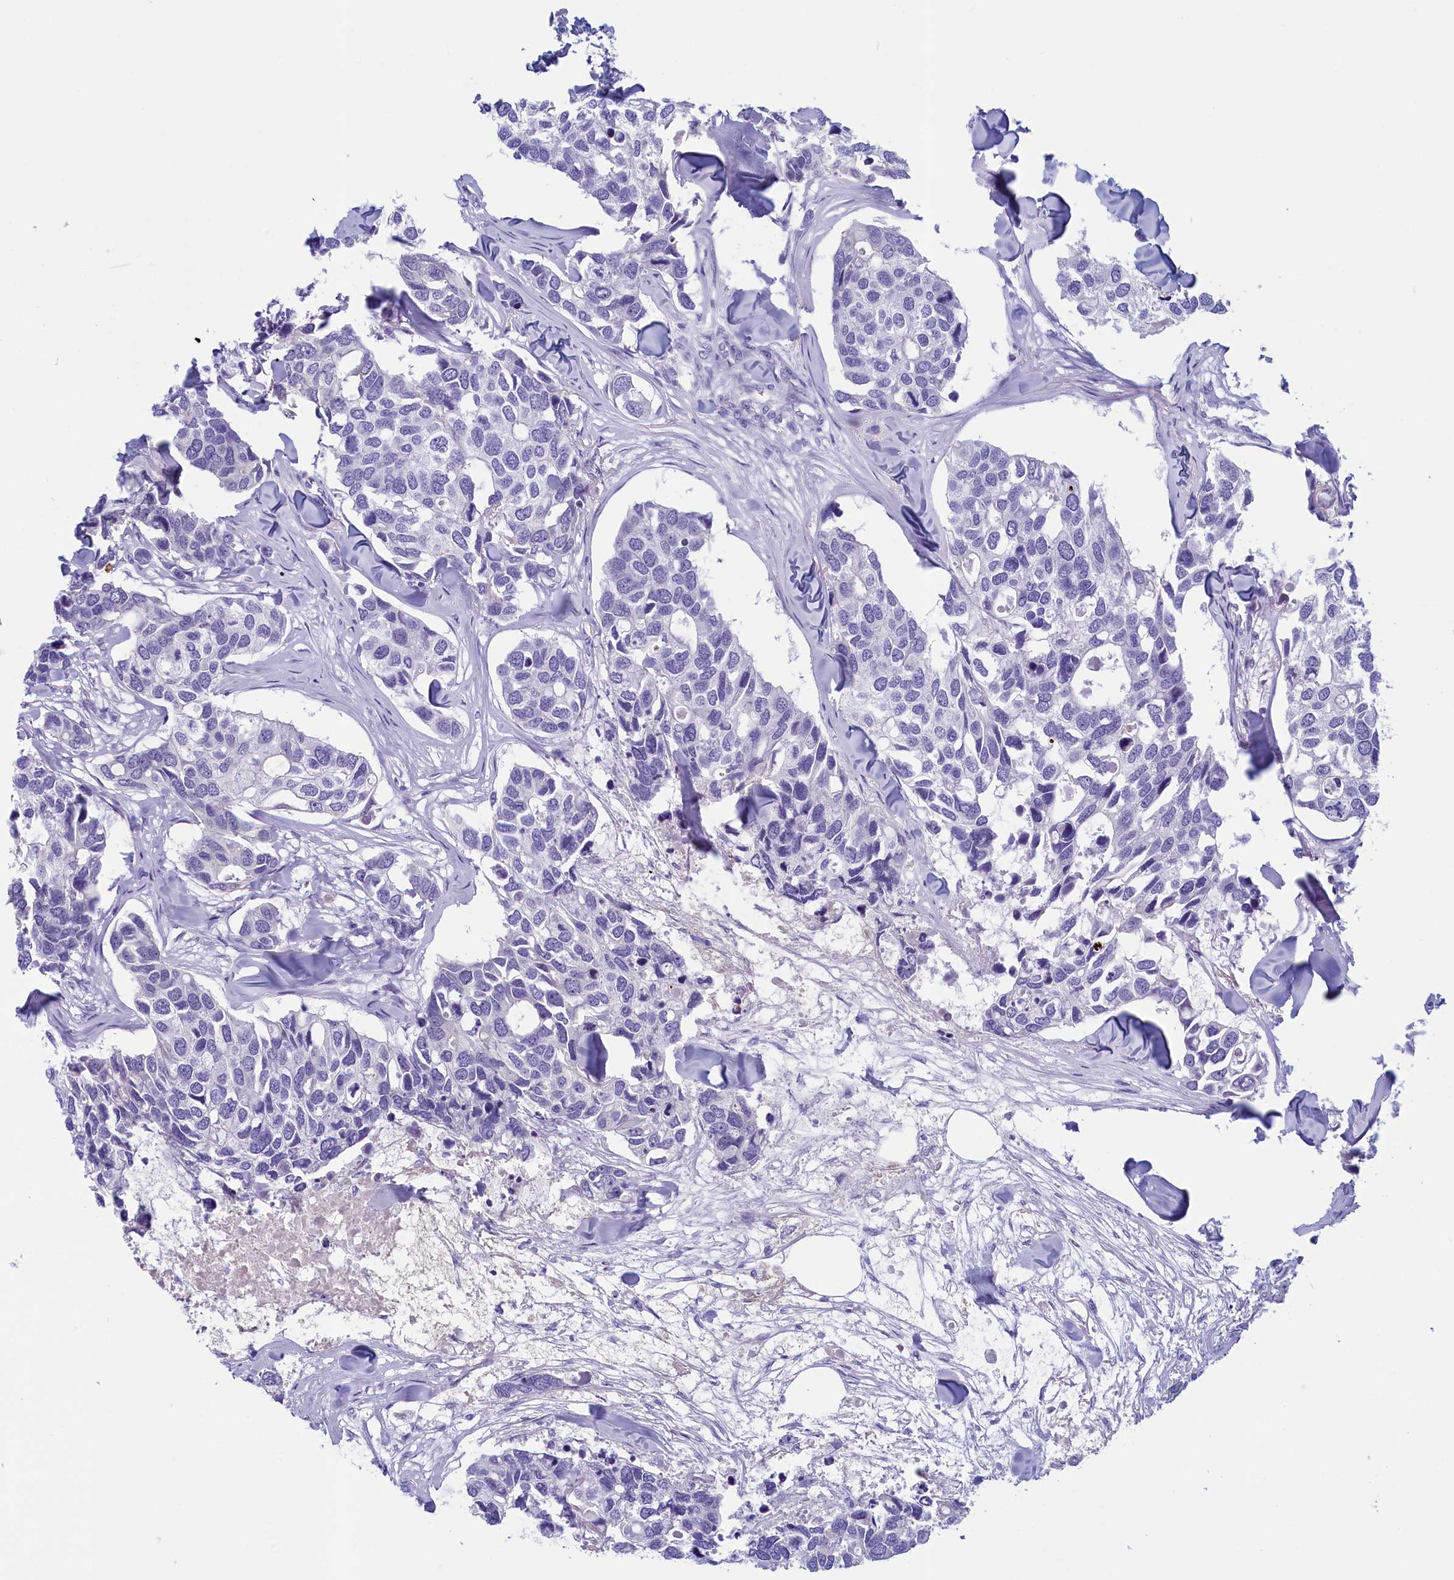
{"staining": {"intensity": "negative", "quantity": "none", "location": "none"}, "tissue": "breast cancer", "cell_type": "Tumor cells", "image_type": "cancer", "snomed": [{"axis": "morphology", "description": "Duct carcinoma"}, {"axis": "topography", "description": "Breast"}], "caption": "IHC micrograph of human breast intraductal carcinoma stained for a protein (brown), which exhibits no positivity in tumor cells.", "gene": "TRAF3IP3", "patient": {"sex": "female", "age": 83}}